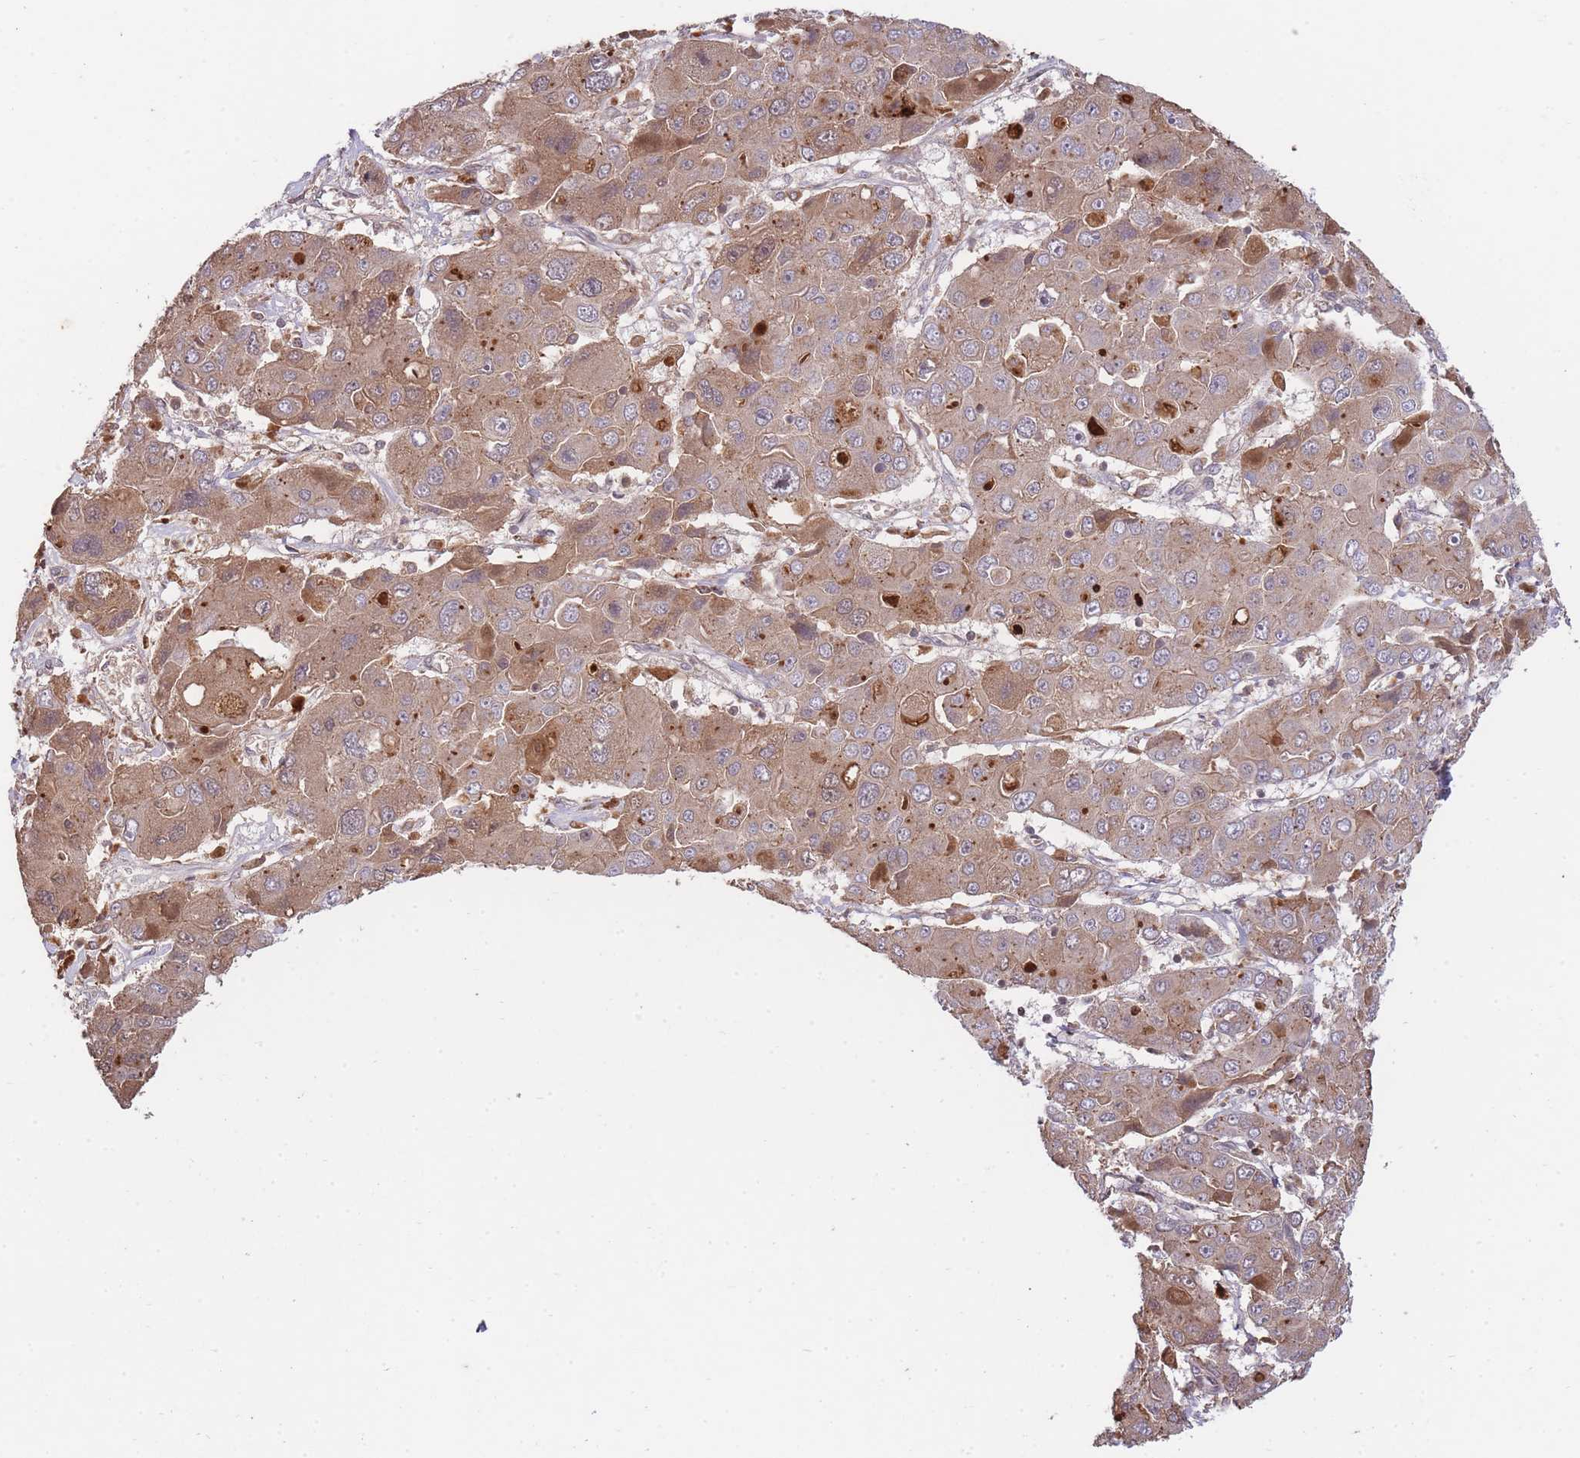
{"staining": {"intensity": "weak", "quantity": ">75%", "location": "cytoplasmic/membranous"}, "tissue": "liver cancer", "cell_type": "Tumor cells", "image_type": "cancer", "snomed": [{"axis": "morphology", "description": "Cholangiocarcinoma"}, {"axis": "topography", "description": "Liver"}], "caption": "High-power microscopy captured an immunohistochemistry micrograph of cholangiocarcinoma (liver), revealing weak cytoplasmic/membranous positivity in about >75% of tumor cells. (brown staining indicates protein expression, while blue staining denotes nuclei).", "gene": "RALGDS", "patient": {"sex": "male", "age": 67}}